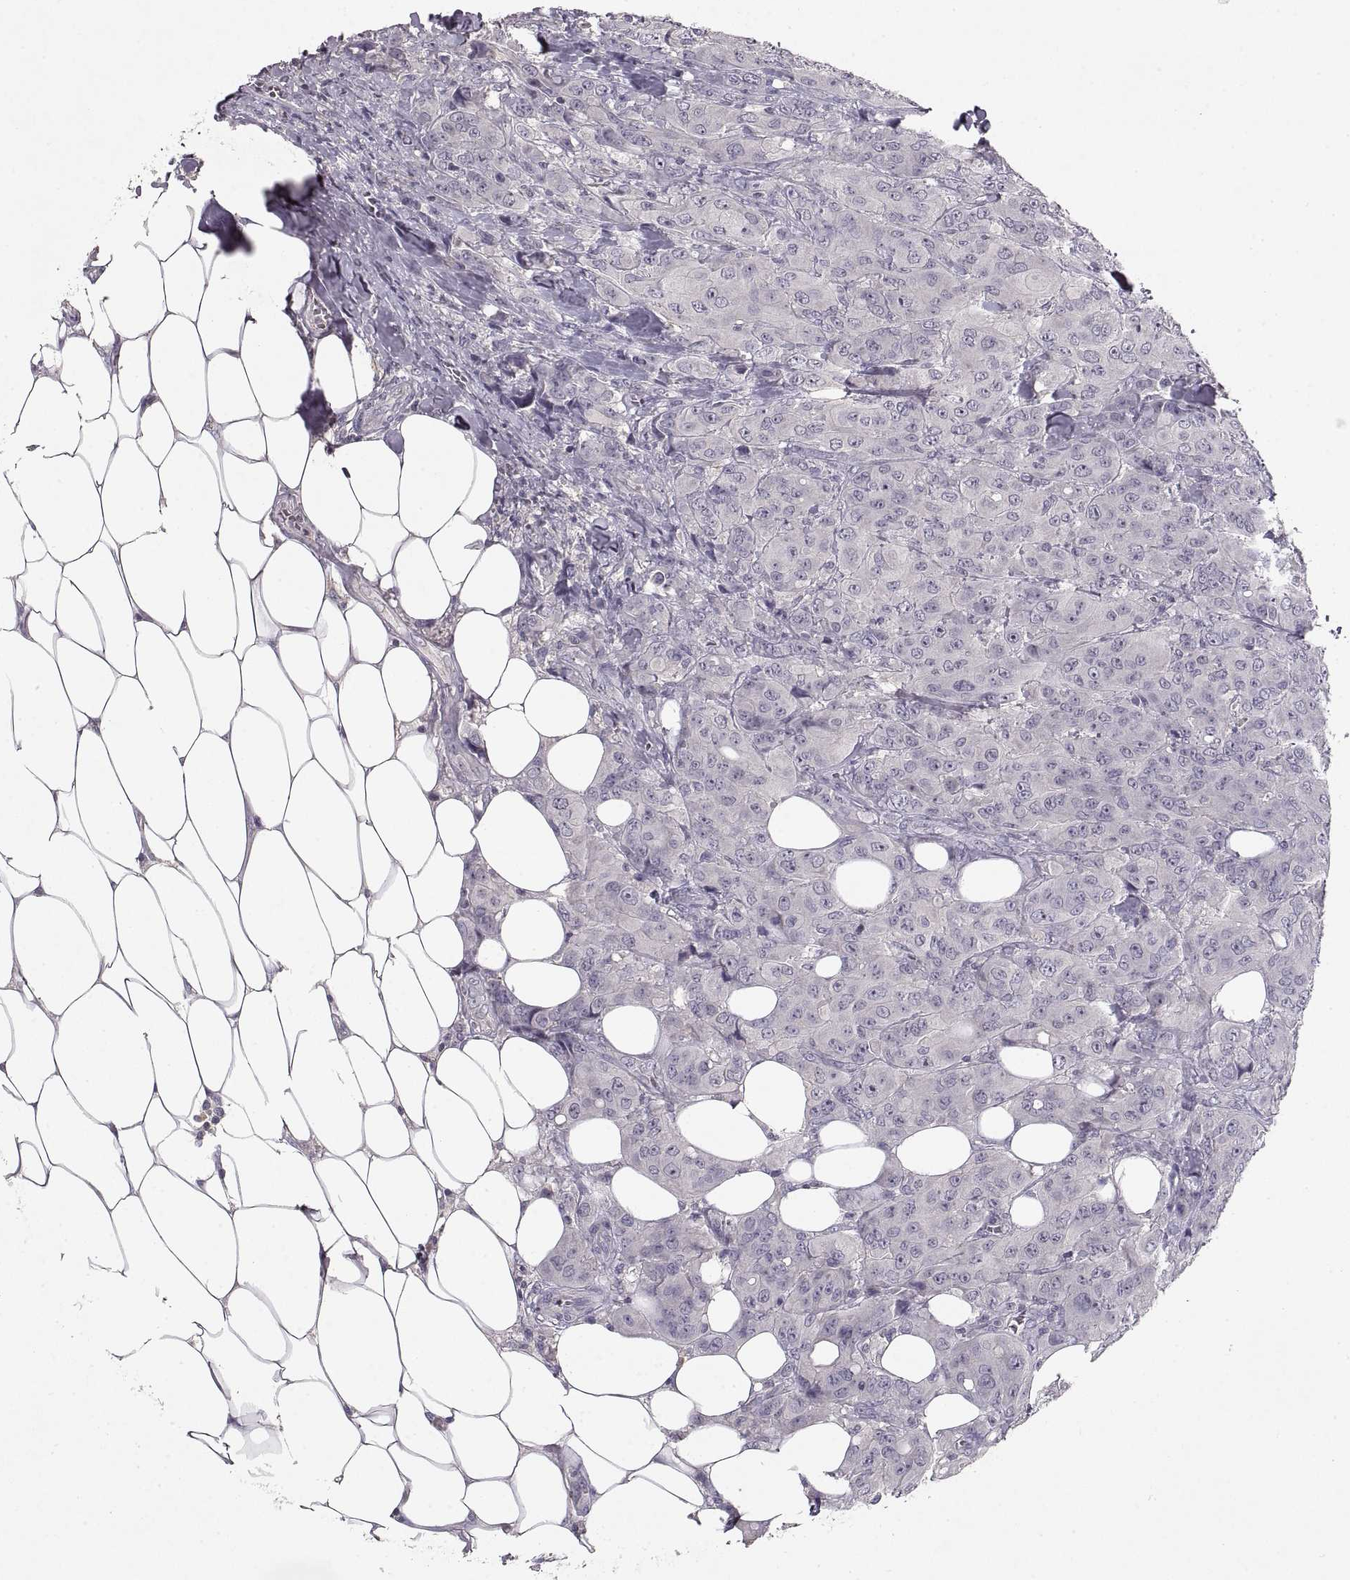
{"staining": {"intensity": "negative", "quantity": "none", "location": "none"}, "tissue": "breast cancer", "cell_type": "Tumor cells", "image_type": "cancer", "snomed": [{"axis": "morphology", "description": "Duct carcinoma"}, {"axis": "topography", "description": "Breast"}], "caption": "Breast cancer (invasive ductal carcinoma) was stained to show a protein in brown. There is no significant positivity in tumor cells.", "gene": "ADAM11", "patient": {"sex": "female", "age": 43}}